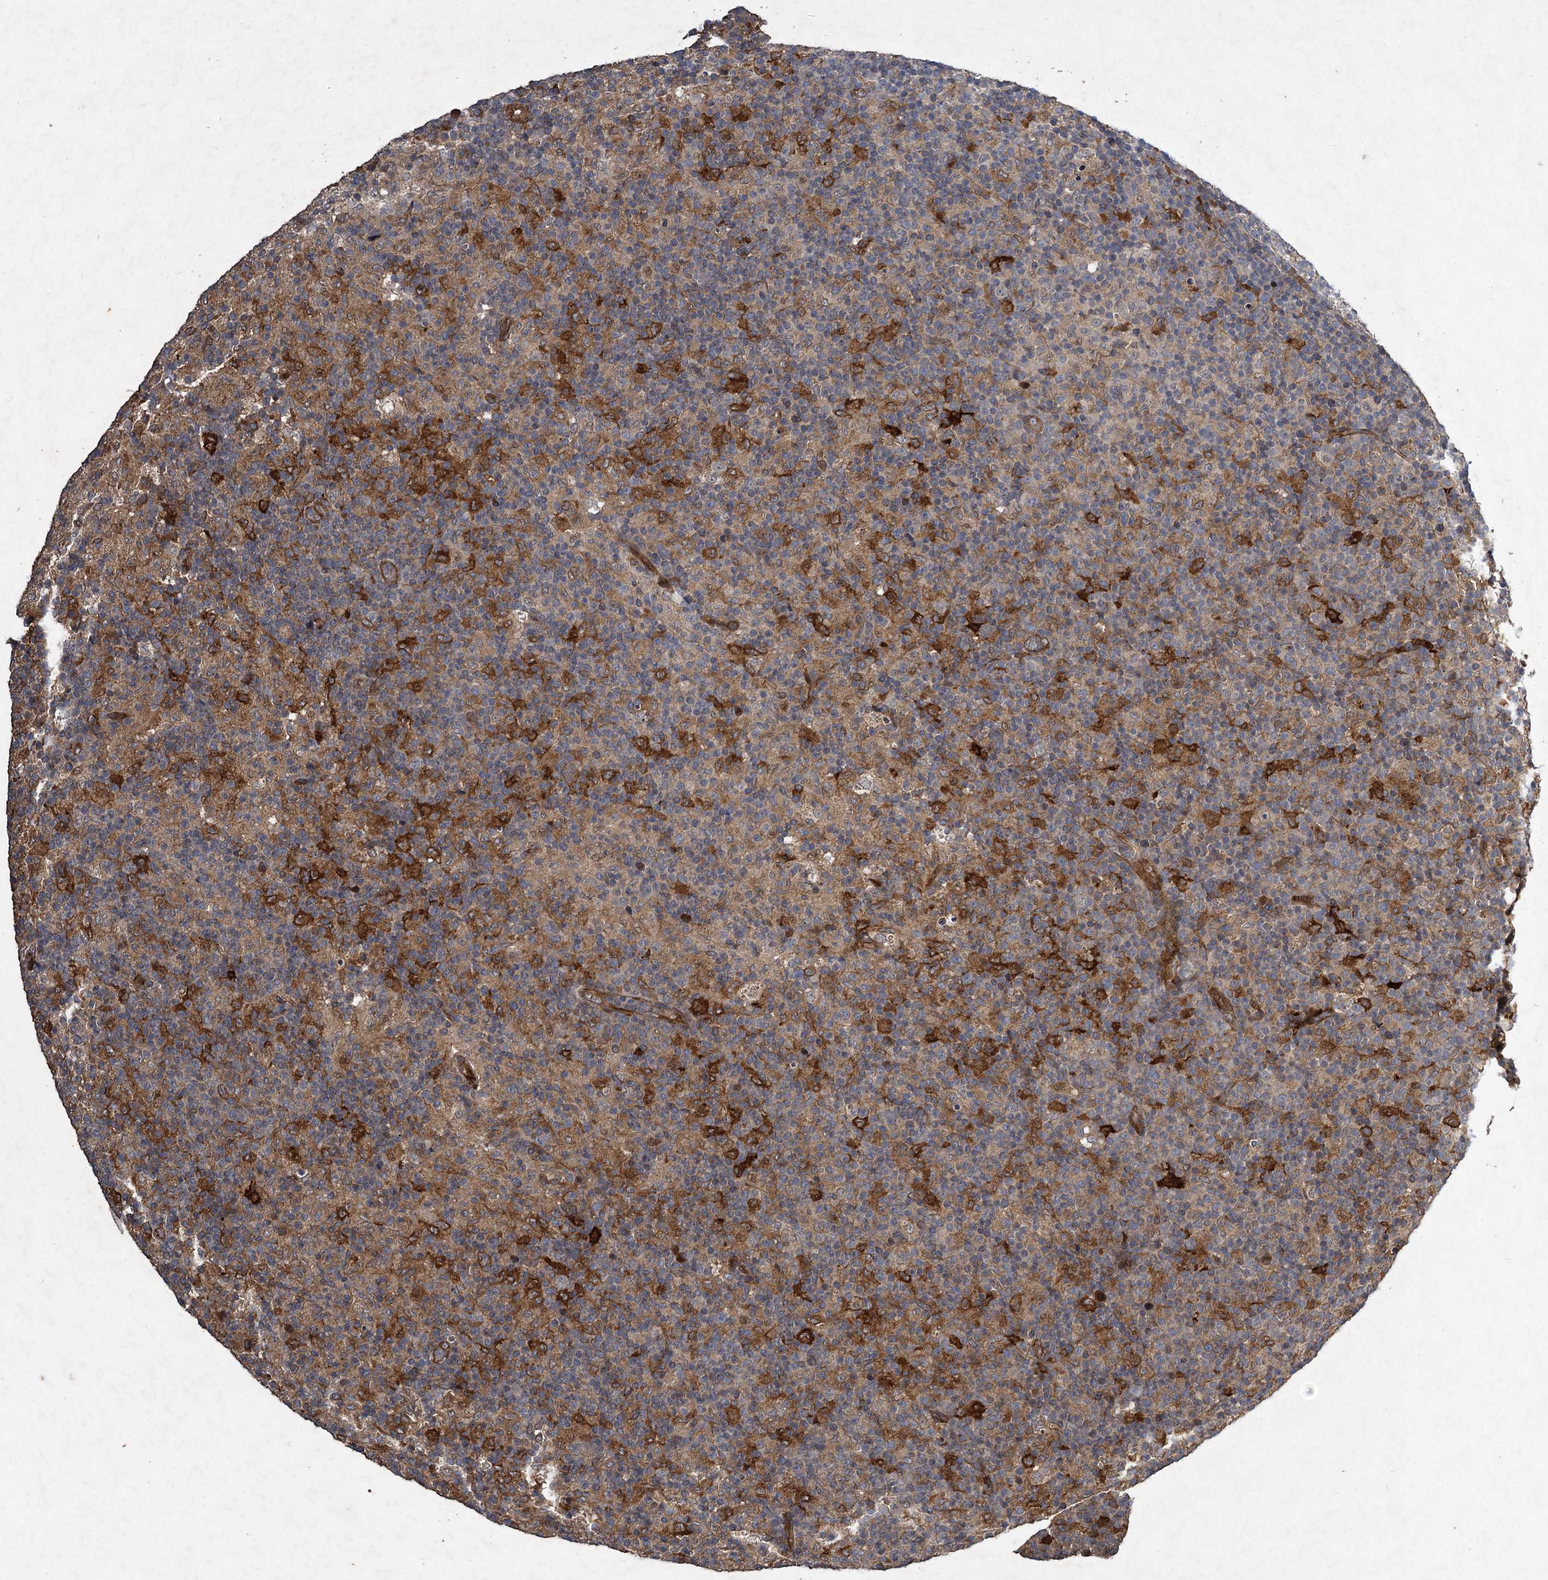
{"staining": {"intensity": "weak", "quantity": "<25%", "location": "cytoplasmic/membranous"}, "tissue": "lymph node", "cell_type": "Germinal center cells", "image_type": "normal", "snomed": [{"axis": "morphology", "description": "Normal tissue, NOS"}, {"axis": "morphology", "description": "Inflammation, NOS"}, {"axis": "topography", "description": "Lymph node"}], "caption": "The micrograph displays no significant staining in germinal center cells of lymph node.", "gene": "NUDT22", "patient": {"sex": "male", "age": 55}}